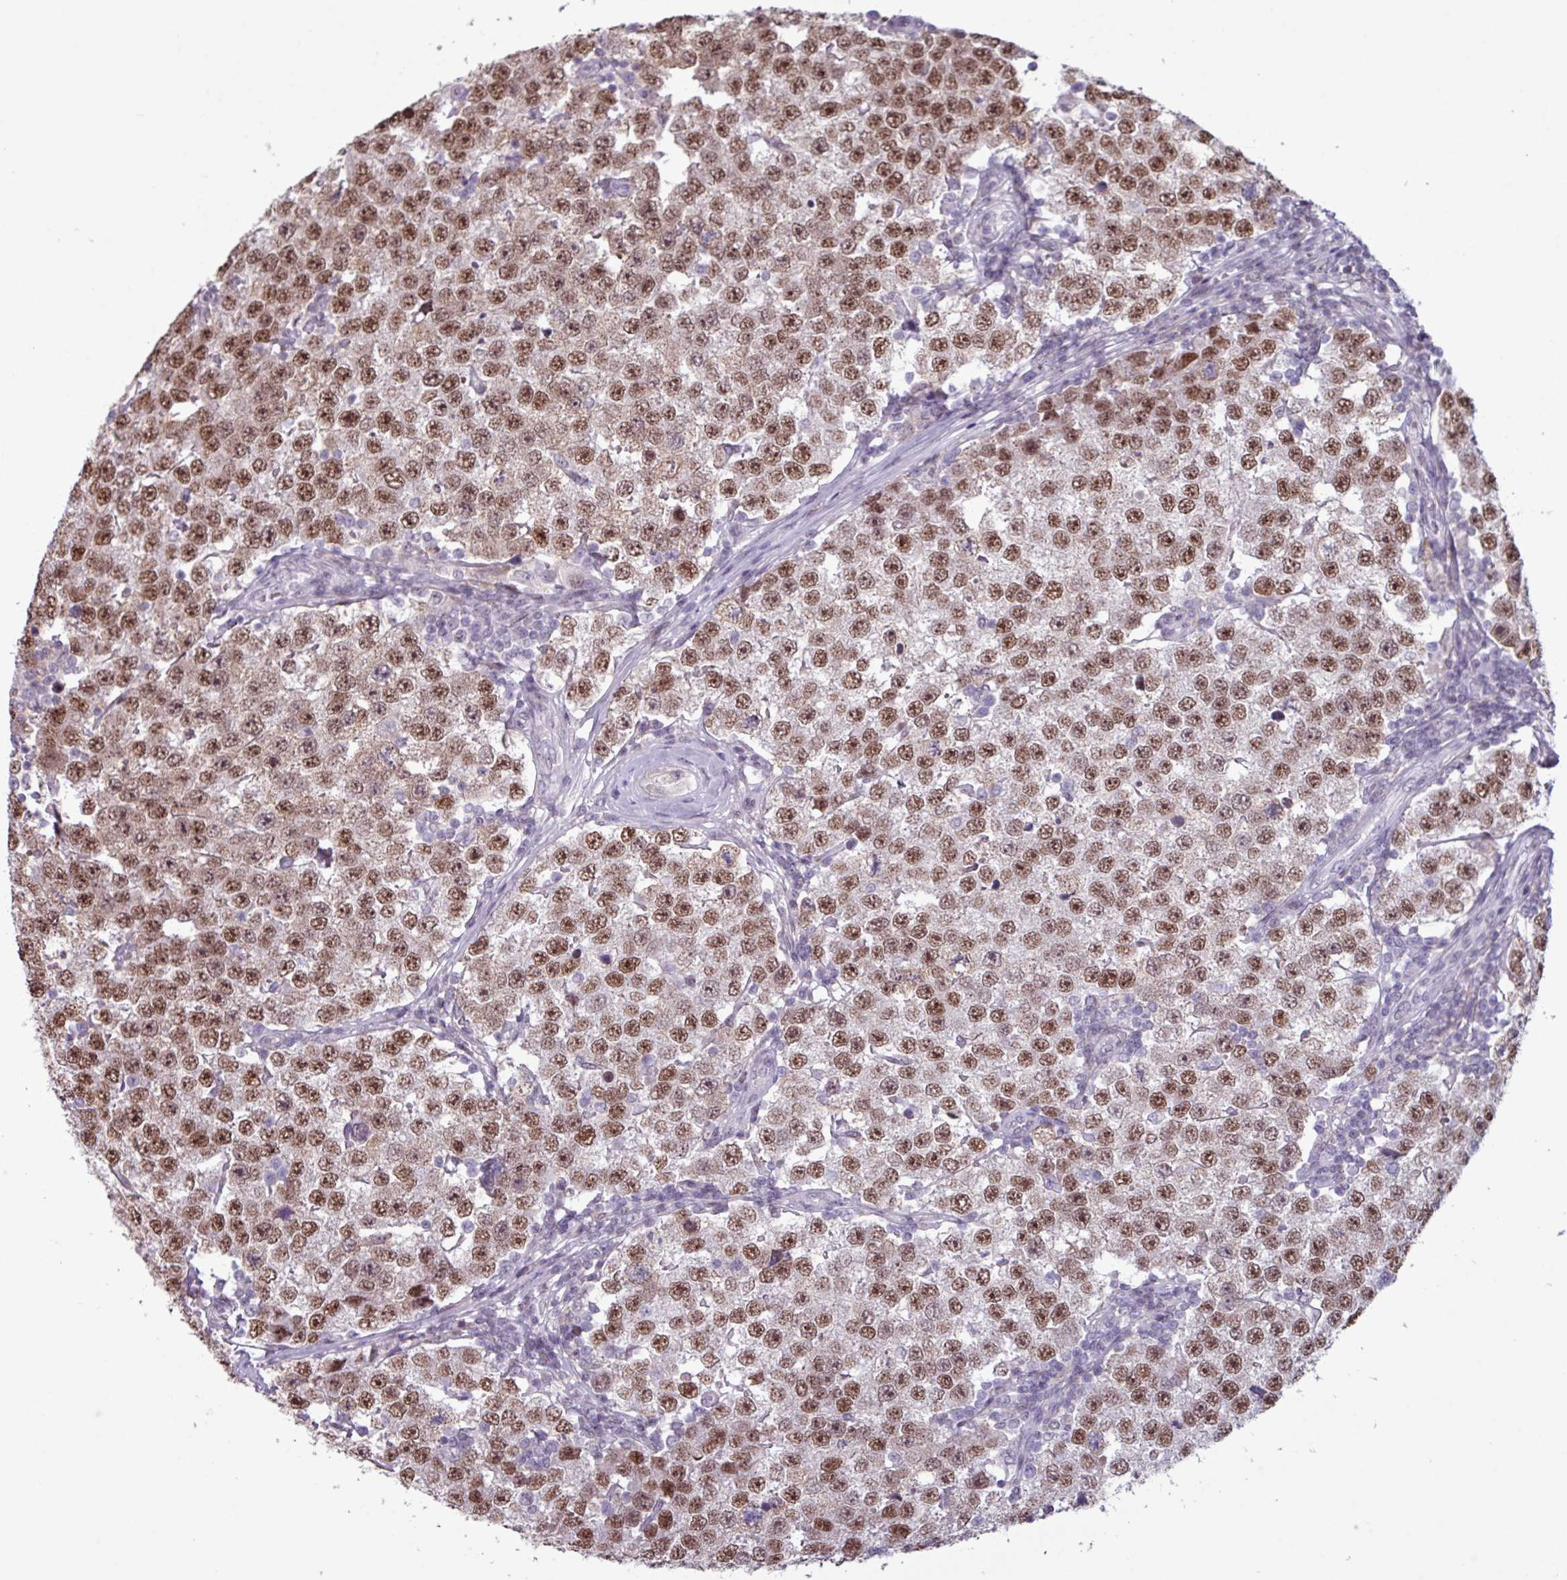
{"staining": {"intensity": "moderate", "quantity": ">75%", "location": "nuclear"}, "tissue": "testis cancer", "cell_type": "Tumor cells", "image_type": "cancer", "snomed": [{"axis": "morphology", "description": "Seminoma, NOS"}, {"axis": "topography", "description": "Testis"}], "caption": "IHC histopathology image of neoplastic tissue: human seminoma (testis) stained using immunohistochemistry reveals medium levels of moderate protein expression localized specifically in the nuclear of tumor cells, appearing as a nuclear brown color.", "gene": "NOTCH2", "patient": {"sex": "male", "age": 34}}